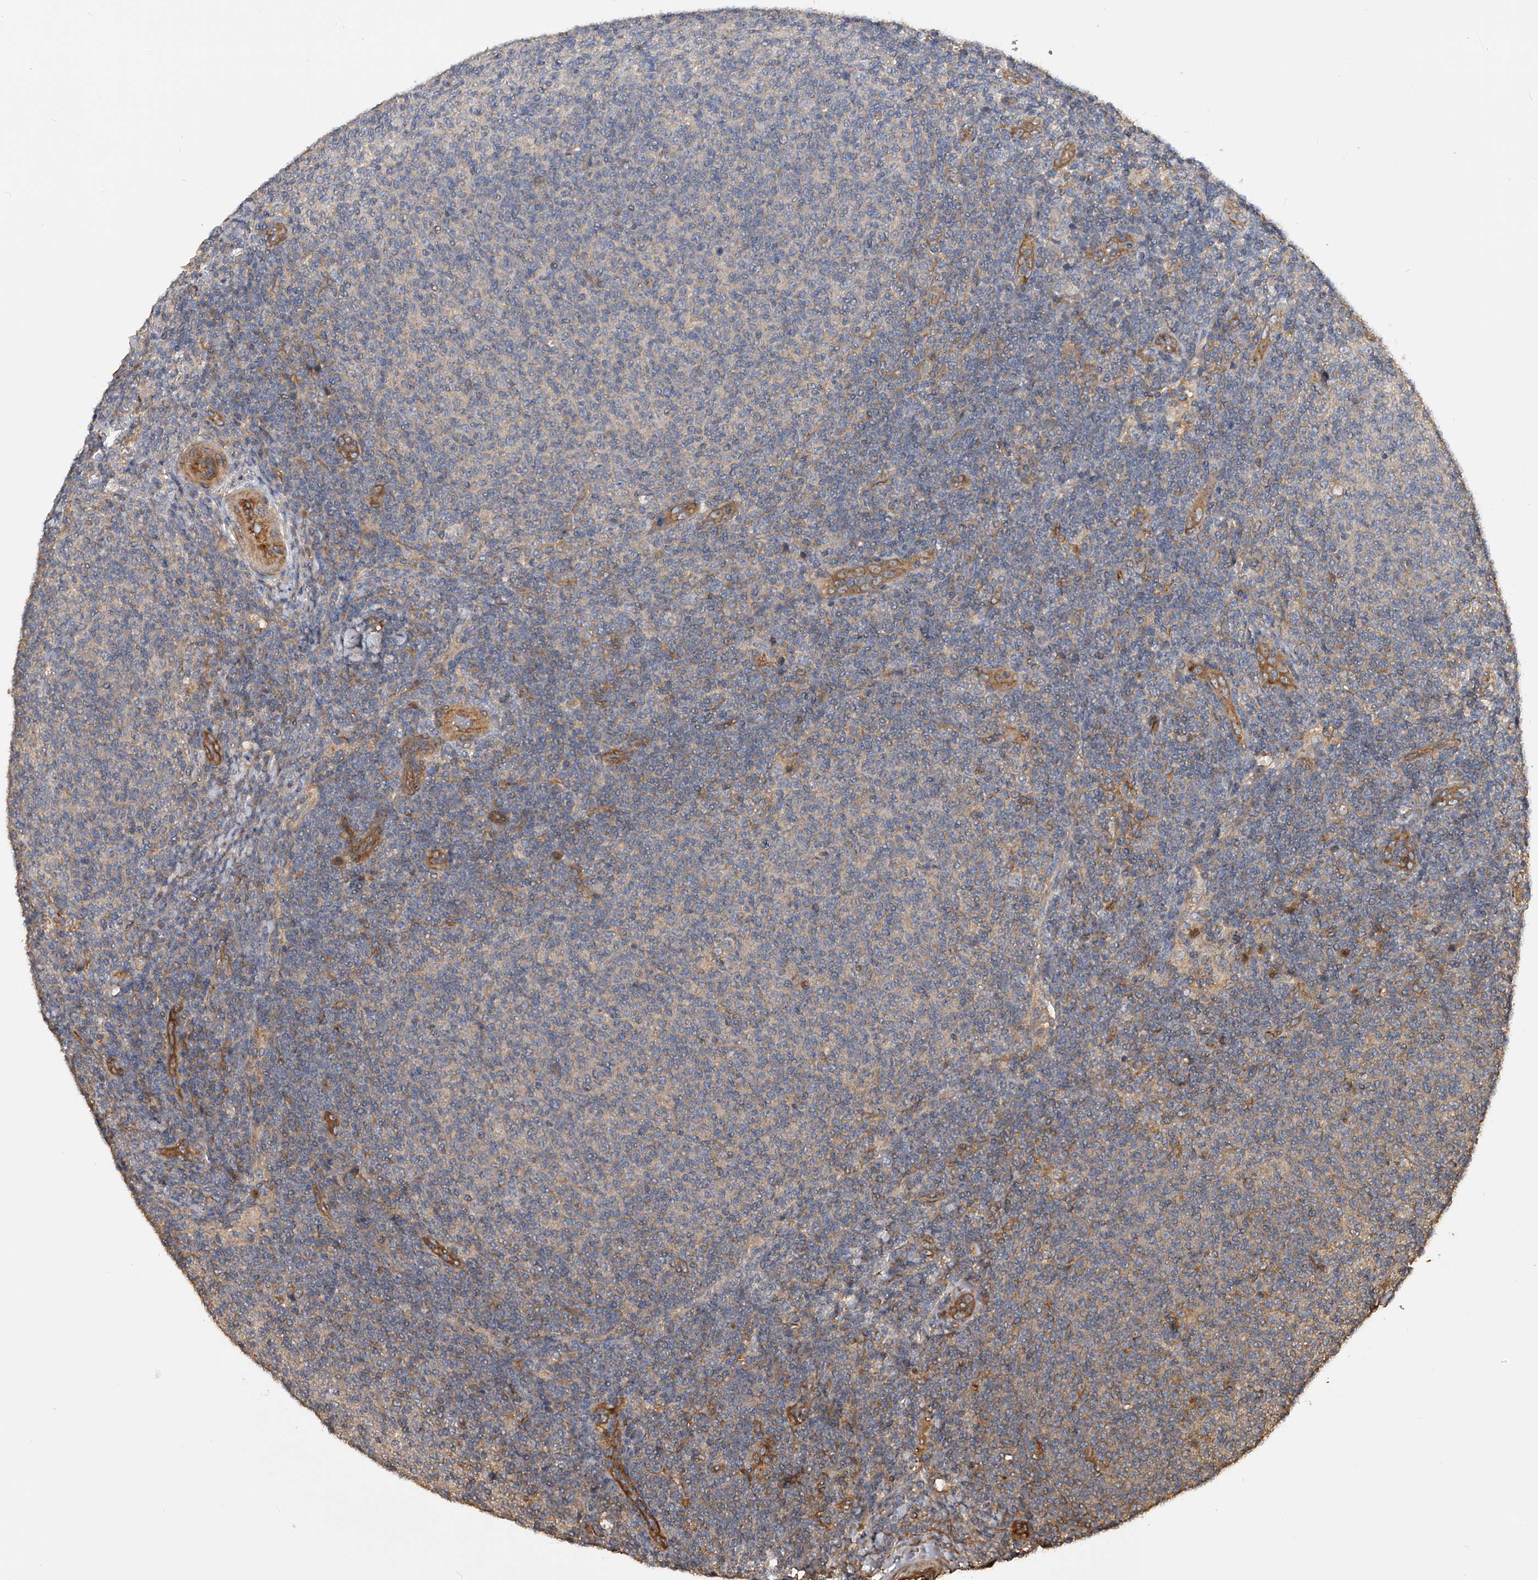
{"staining": {"intensity": "negative", "quantity": "none", "location": "none"}, "tissue": "lymphoma", "cell_type": "Tumor cells", "image_type": "cancer", "snomed": [{"axis": "morphology", "description": "Malignant lymphoma, non-Hodgkin's type, Low grade"}, {"axis": "topography", "description": "Lymph node"}], "caption": "Tumor cells are negative for brown protein staining in lymphoma.", "gene": "PTPRA", "patient": {"sex": "male", "age": 66}}